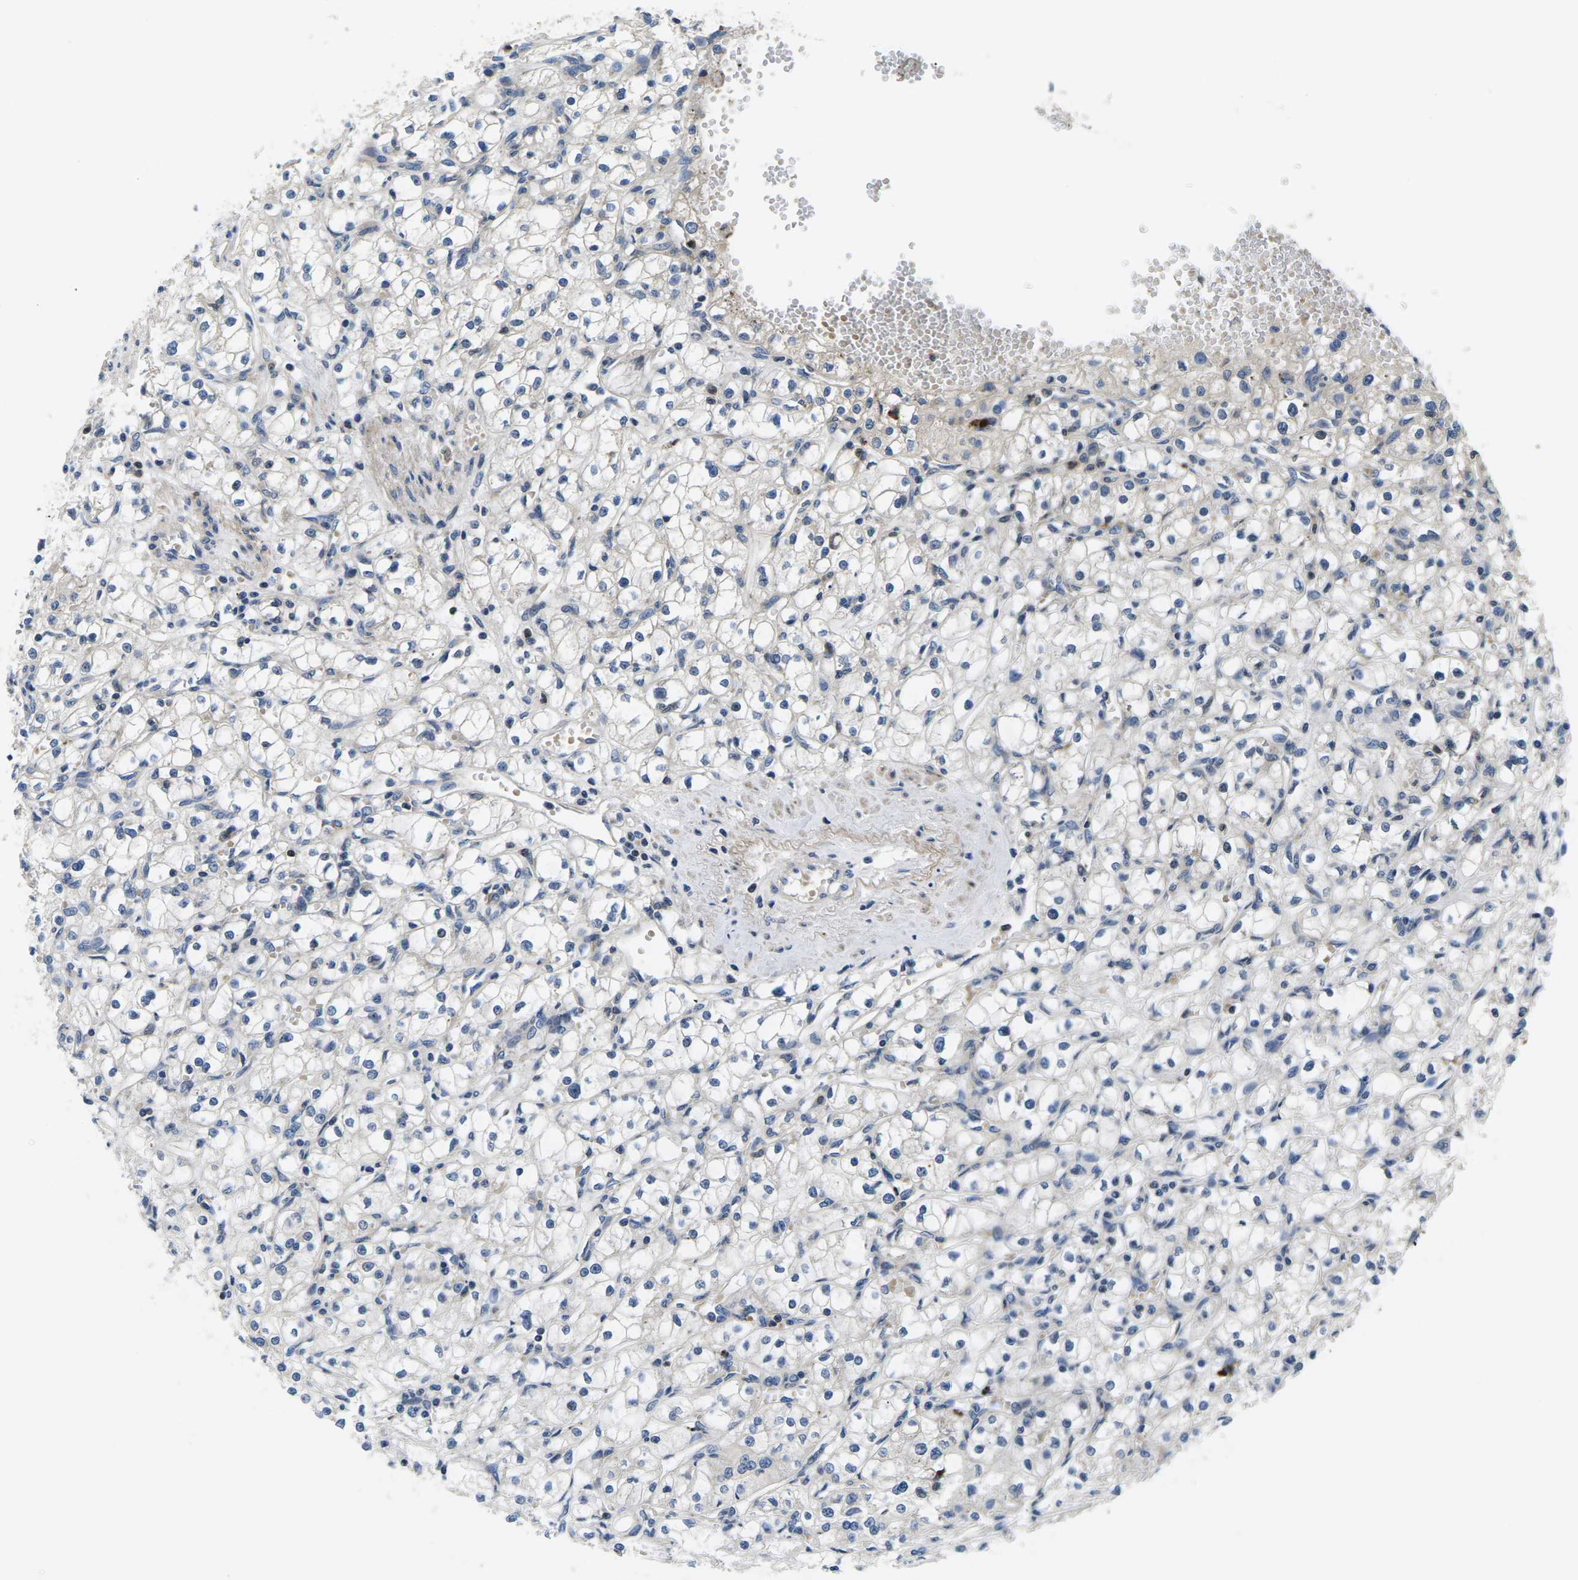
{"staining": {"intensity": "negative", "quantity": "none", "location": "none"}, "tissue": "renal cancer", "cell_type": "Tumor cells", "image_type": "cancer", "snomed": [{"axis": "morphology", "description": "Adenocarcinoma, NOS"}, {"axis": "topography", "description": "Kidney"}], "caption": "High magnification brightfield microscopy of renal adenocarcinoma stained with DAB (3,3'-diaminobenzidine) (brown) and counterstained with hematoxylin (blue): tumor cells show no significant positivity. The staining was performed using DAB to visualize the protein expression in brown, while the nuclei were stained in blue with hematoxylin (Magnification: 20x).", "gene": "PLCE1", "patient": {"sex": "male", "age": 56}}